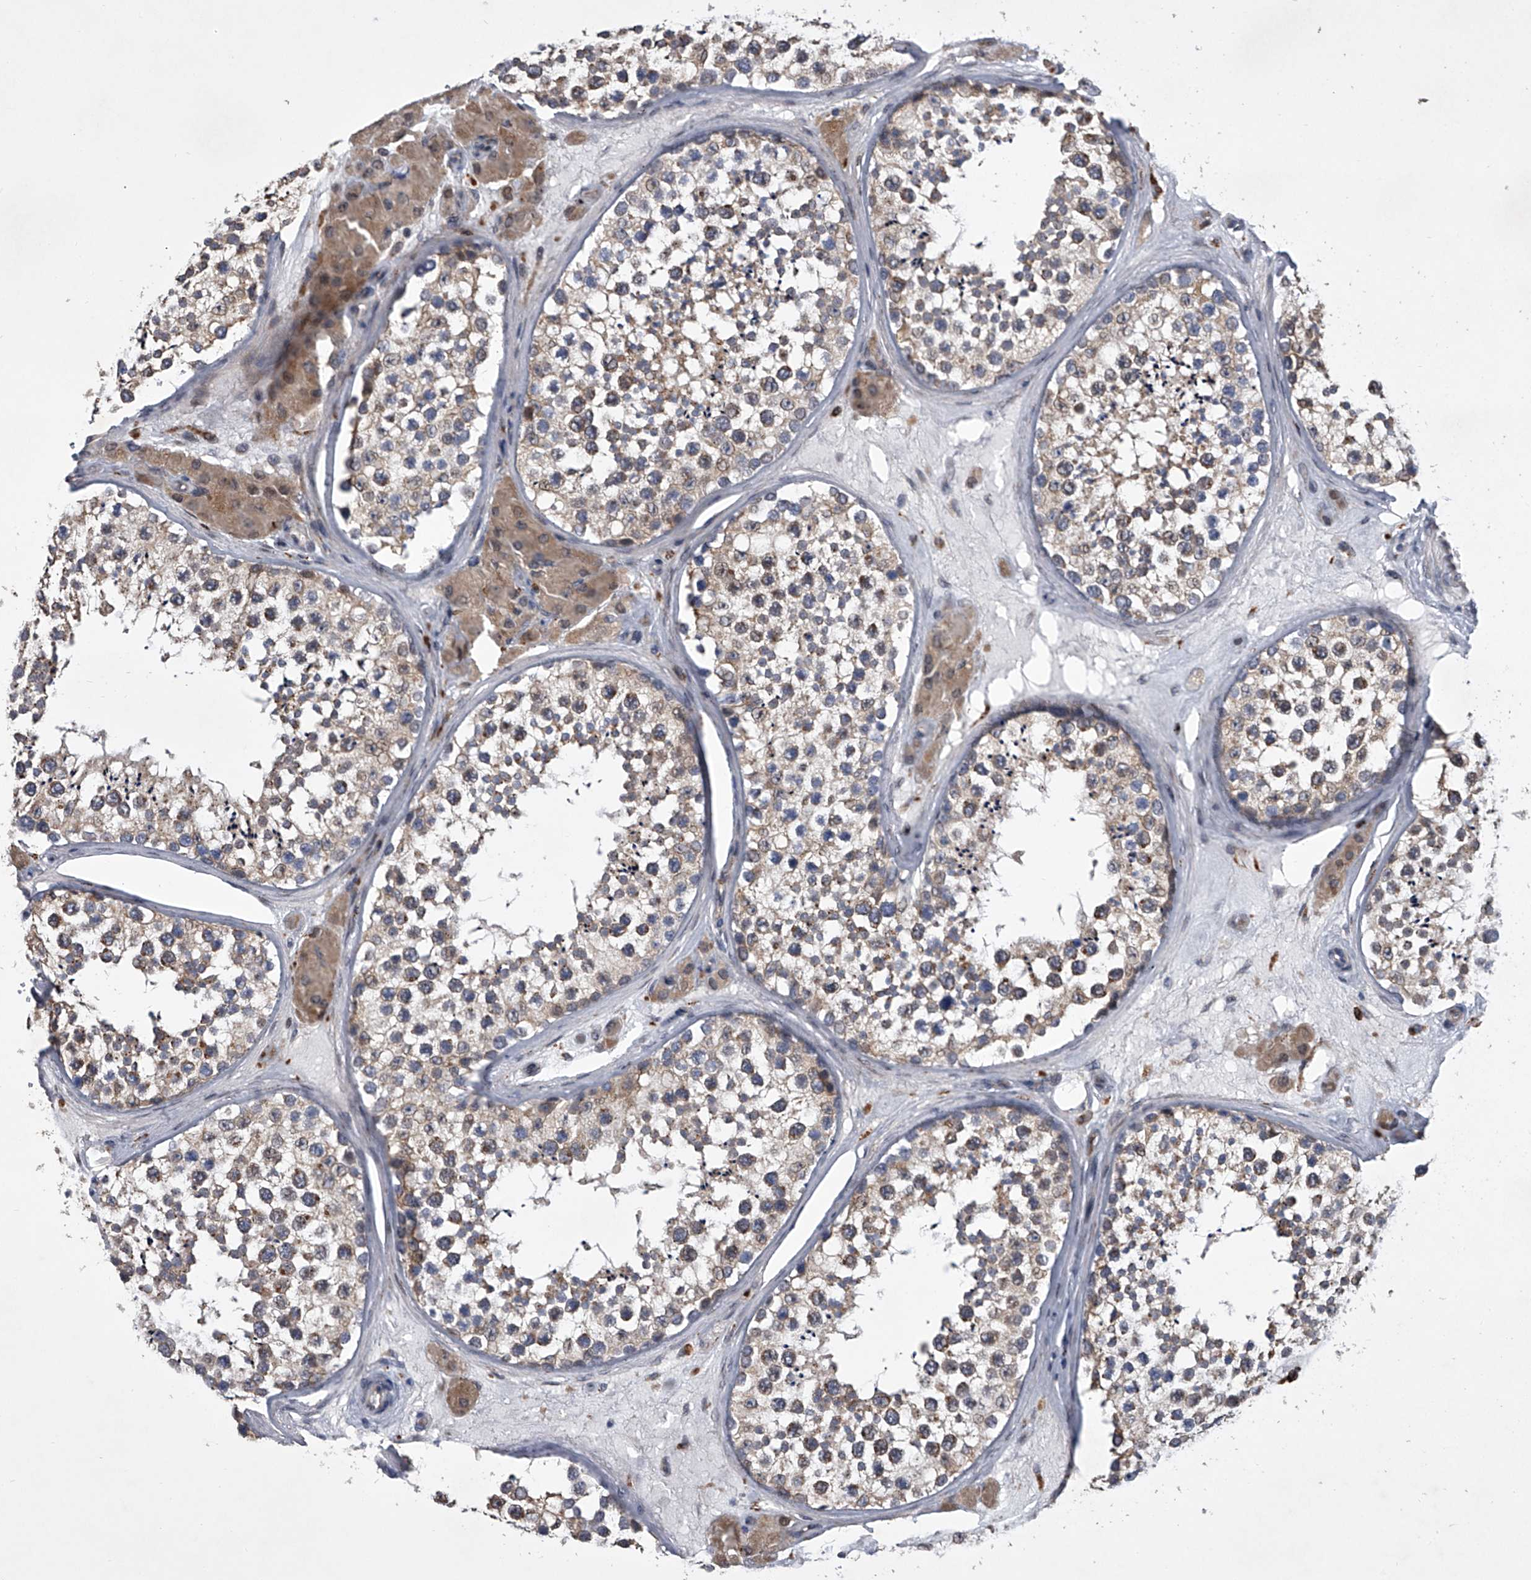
{"staining": {"intensity": "moderate", "quantity": ">75%", "location": "cytoplasmic/membranous"}, "tissue": "testis", "cell_type": "Cells in seminiferous ducts", "image_type": "normal", "snomed": [{"axis": "morphology", "description": "Normal tissue, NOS"}, {"axis": "topography", "description": "Testis"}], "caption": "Brown immunohistochemical staining in normal testis reveals moderate cytoplasmic/membranous positivity in approximately >75% of cells in seminiferous ducts. Using DAB (3,3'-diaminobenzidine) (brown) and hematoxylin (blue) stains, captured at high magnification using brightfield microscopy.", "gene": "TRIM8", "patient": {"sex": "male", "age": 46}}